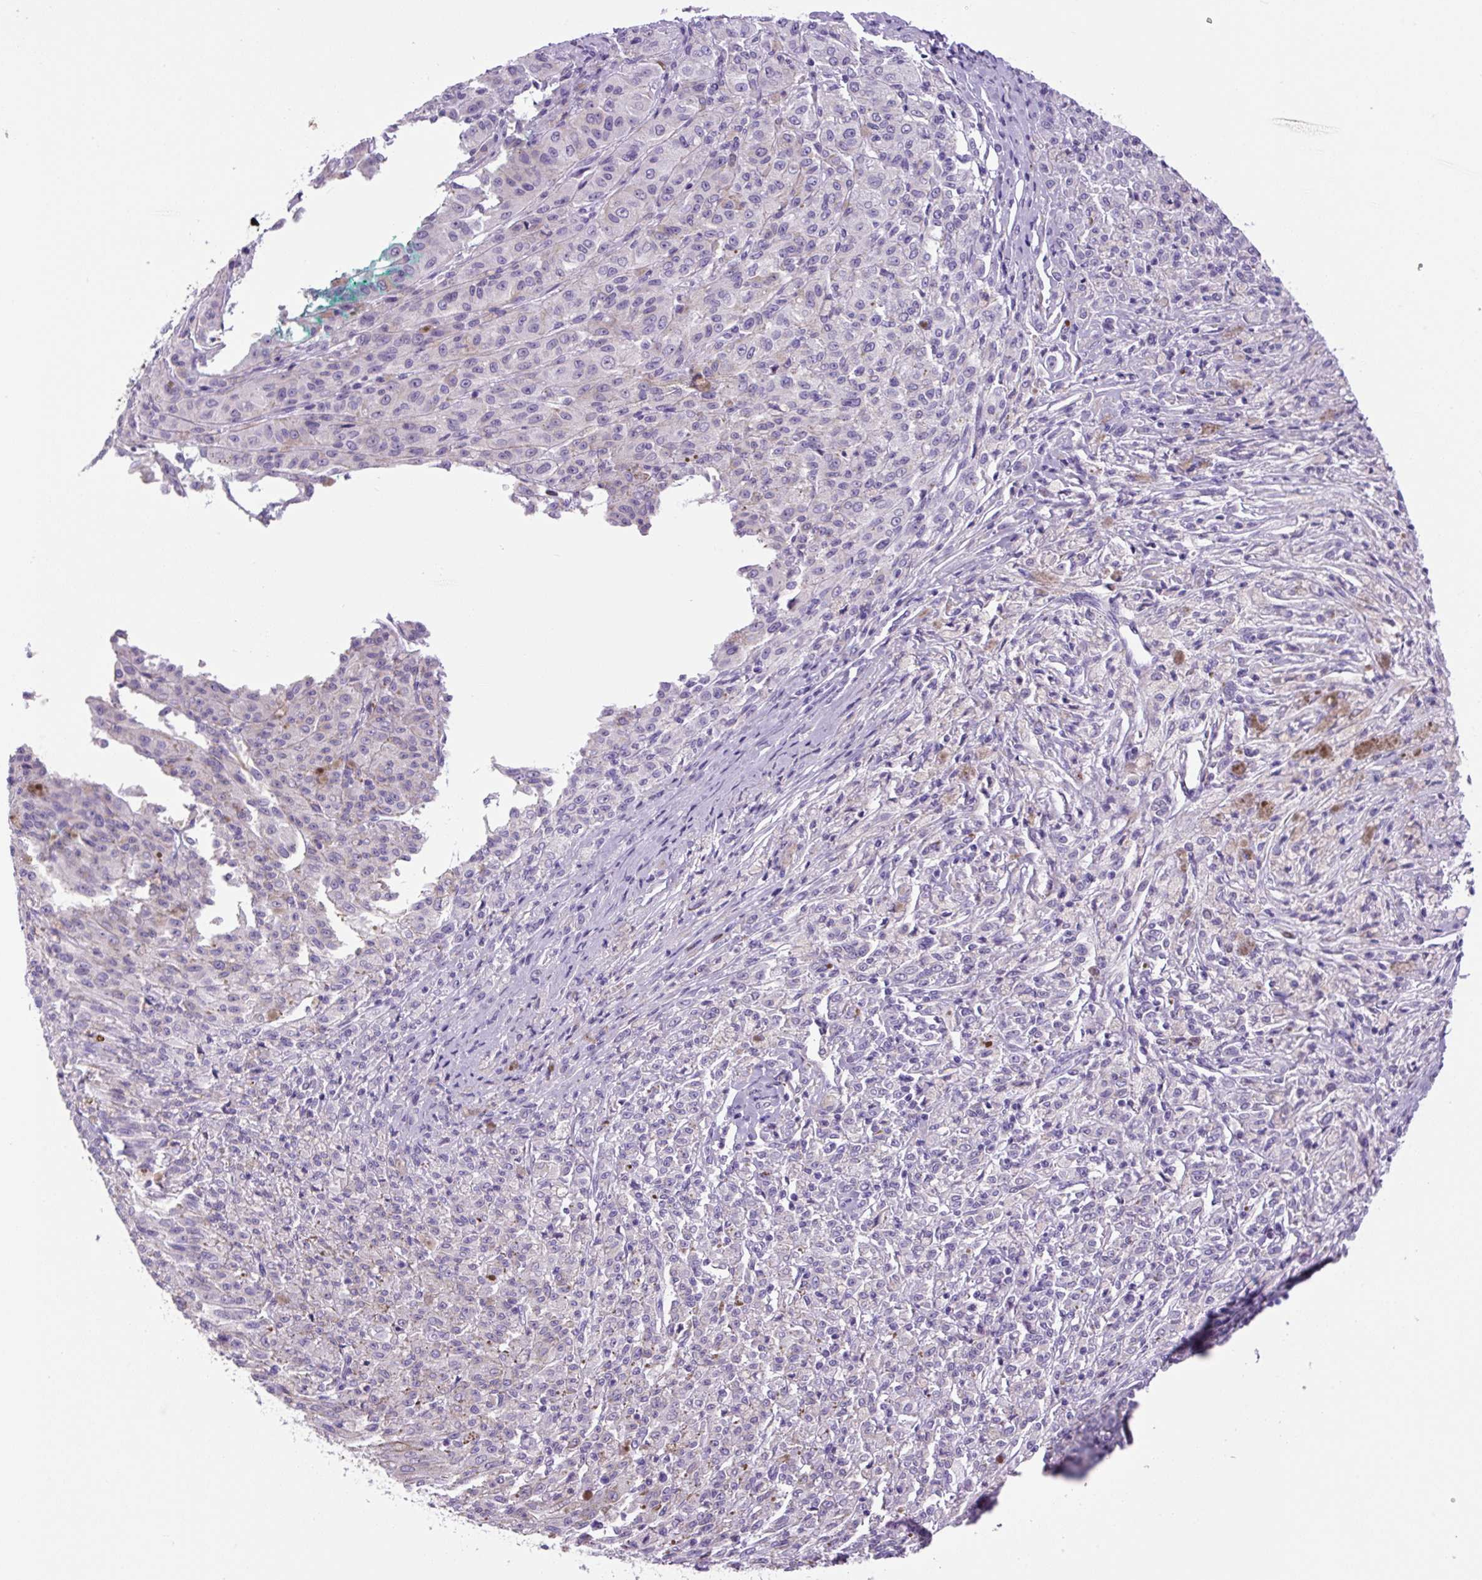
{"staining": {"intensity": "negative", "quantity": "none", "location": "none"}, "tissue": "melanoma", "cell_type": "Tumor cells", "image_type": "cancer", "snomed": [{"axis": "morphology", "description": "Malignant melanoma, NOS"}, {"axis": "topography", "description": "Skin"}], "caption": "The immunohistochemistry (IHC) photomicrograph has no significant staining in tumor cells of melanoma tissue.", "gene": "CHGA", "patient": {"sex": "female", "age": 52}}